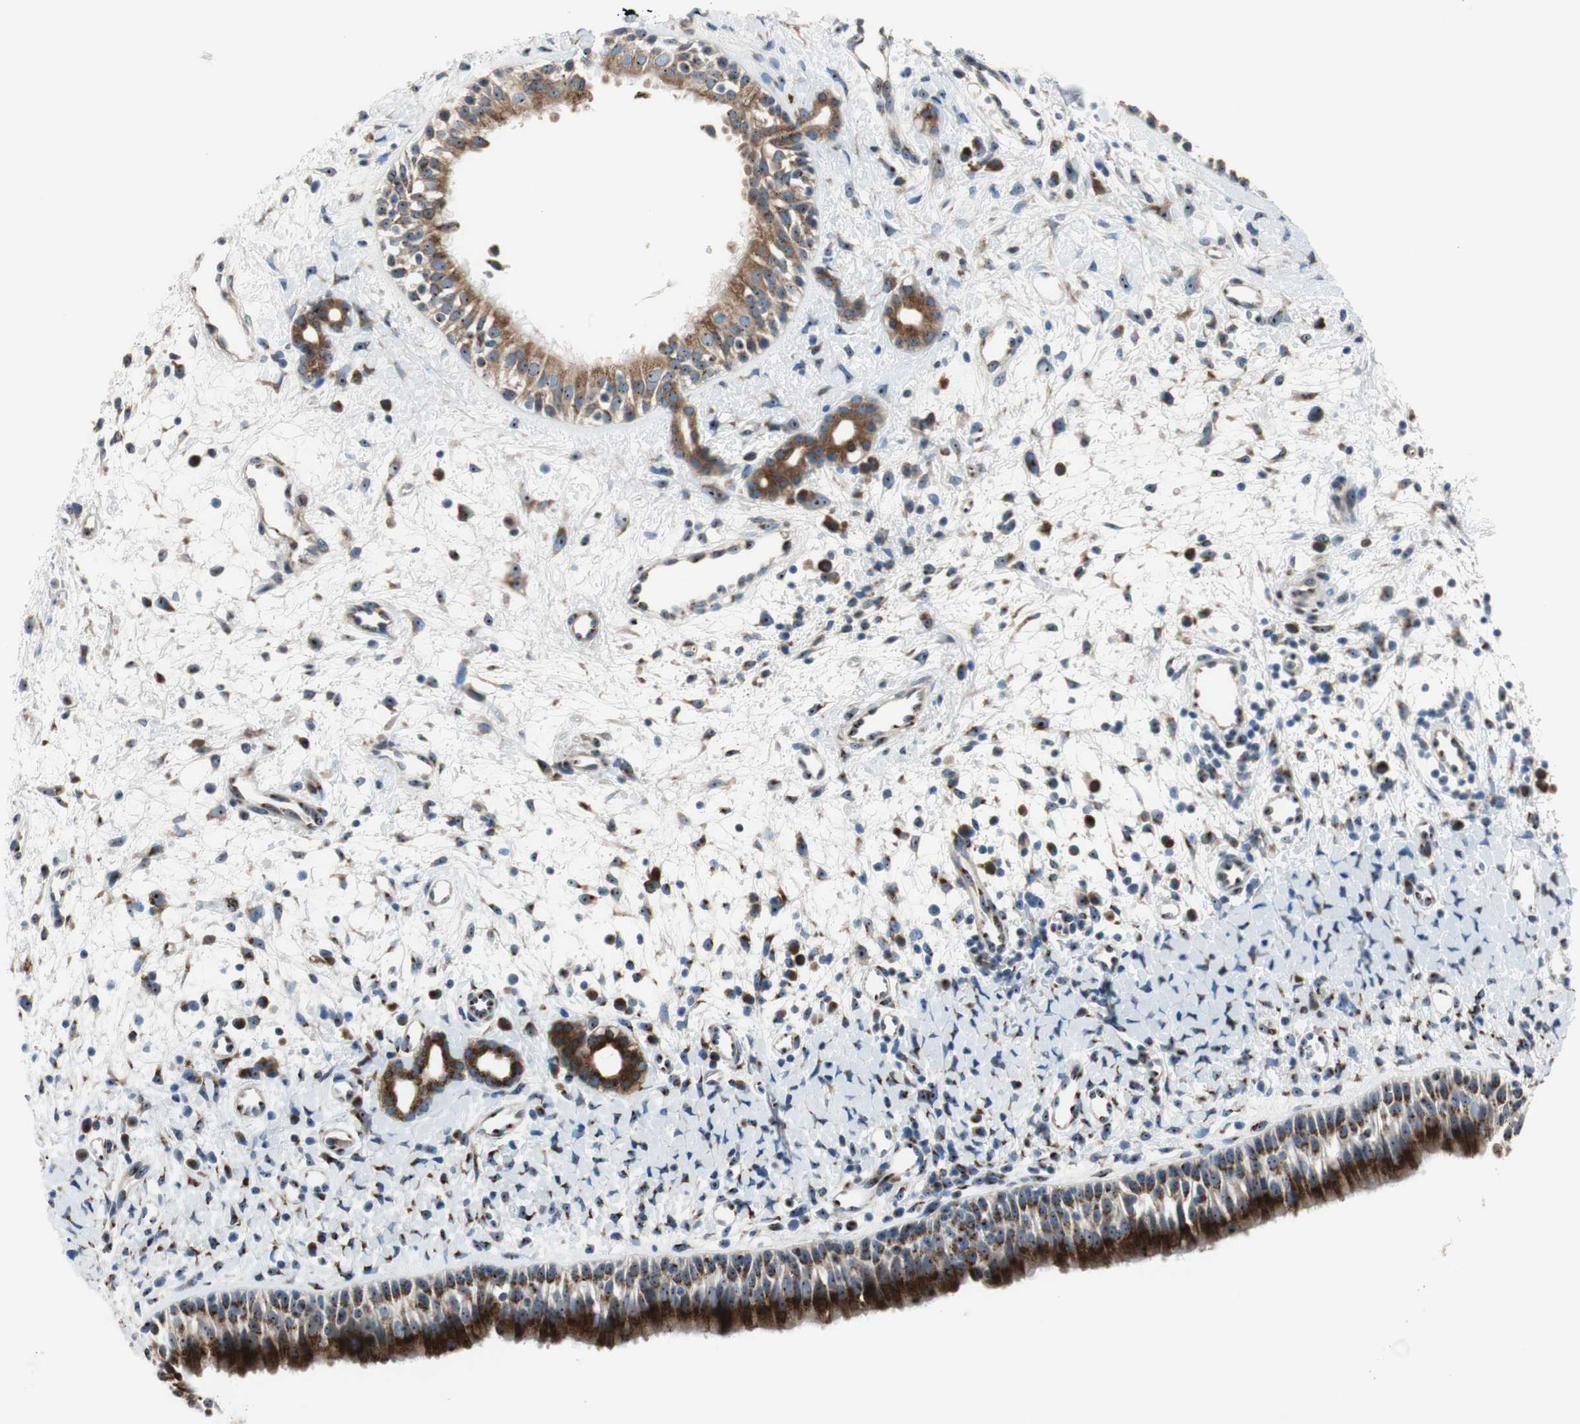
{"staining": {"intensity": "strong", "quantity": ">75%", "location": "cytoplasmic/membranous"}, "tissue": "nasopharynx", "cell_type": "Respiratory epithelial cells", "image_type": "normal", "snomed": [{"axis": "morphology", "description": "Normal tissue, NOS"}, {"axis": "topography", "description": "Nasopharynx"}], "caption": "Immunohistochemical staining of unremarkable nasopharynx demonstrates strong cytoplasmic/membranous protein staining in approximately >75% of respiratory epithelial cells.", "gene": "TMED7", "patient": {"sex": "male", "age": 22}}